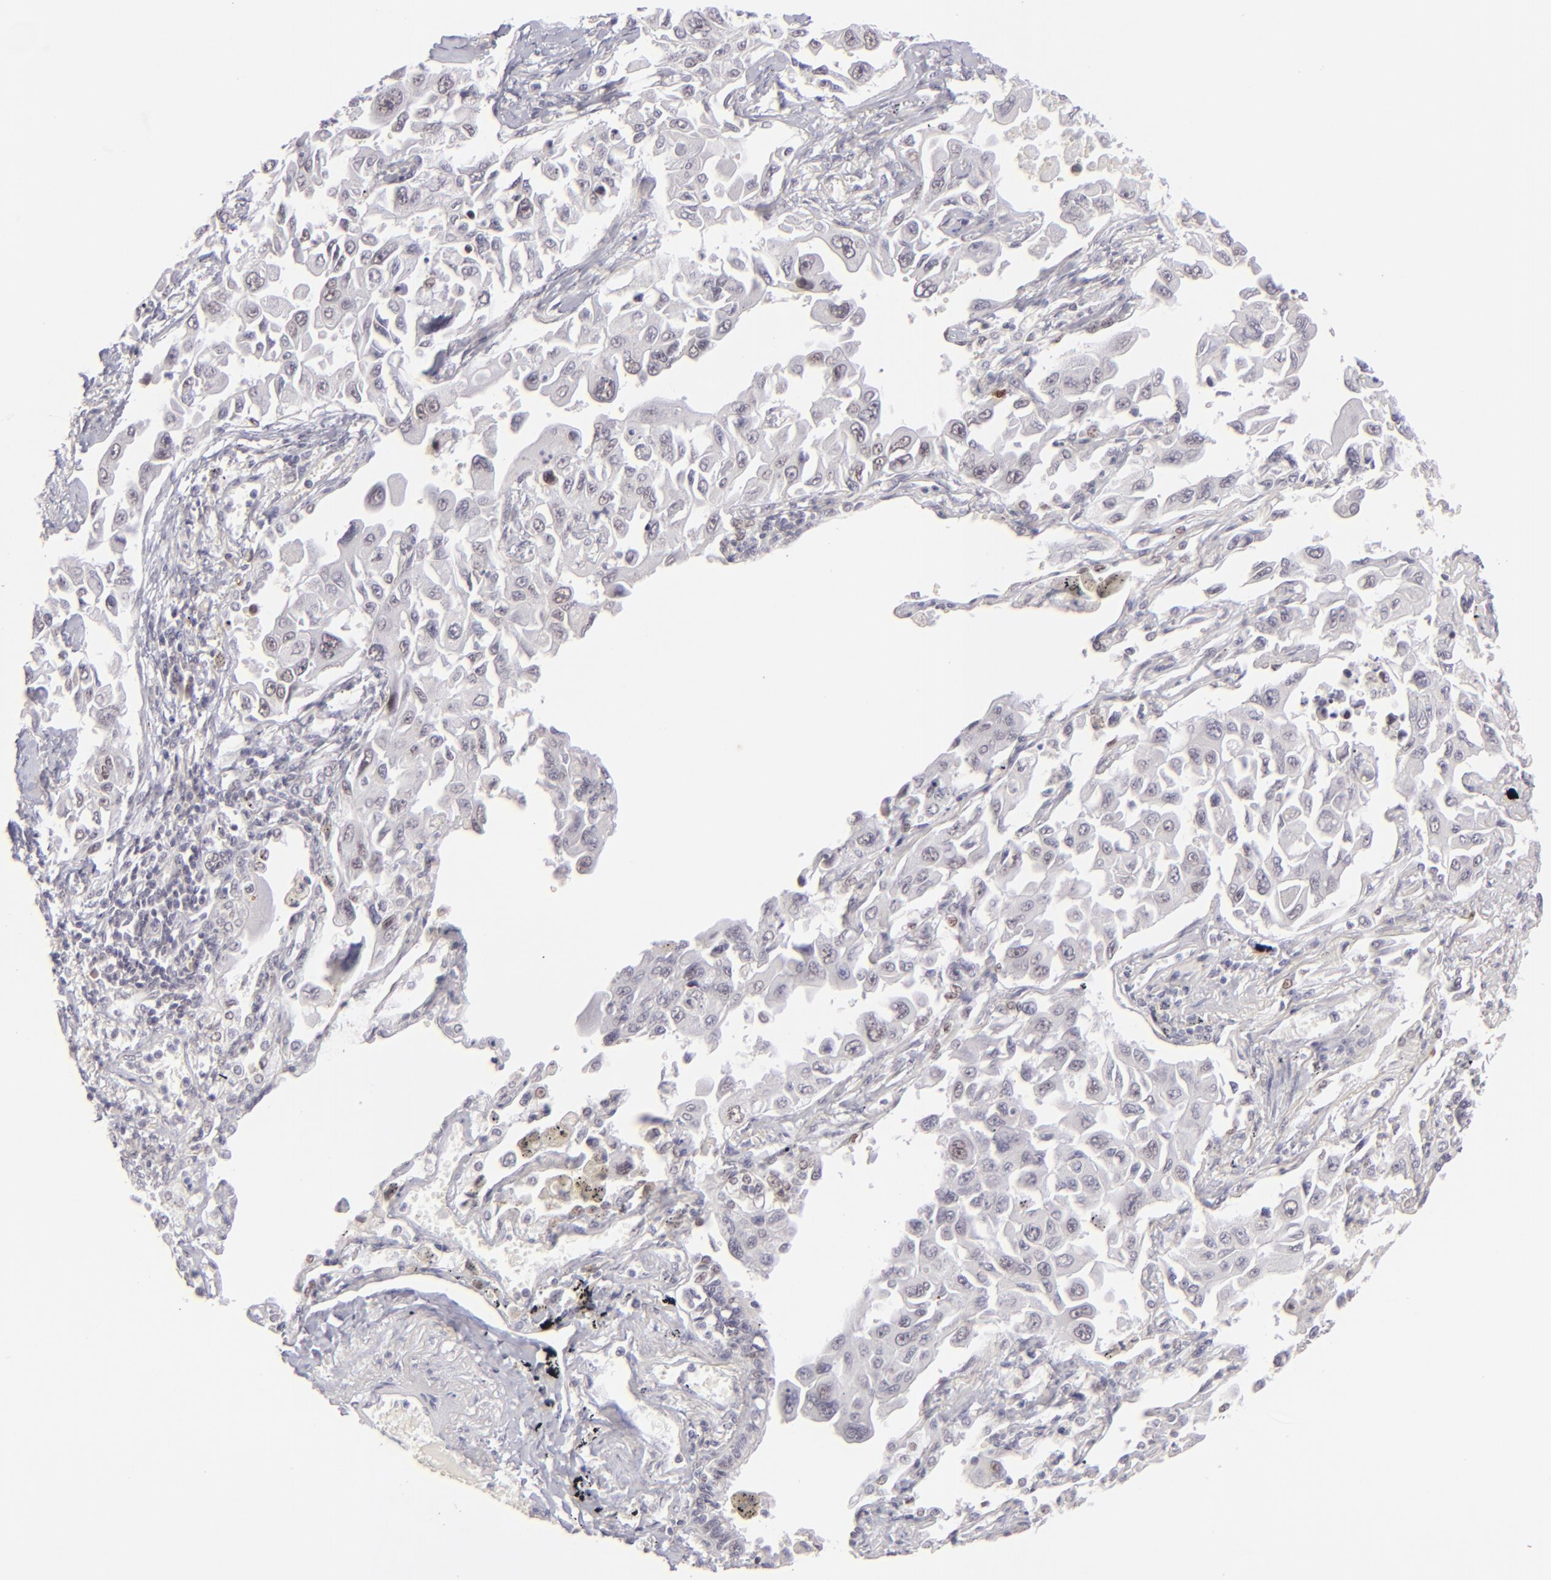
{"staining": {"intensity": "negative", "quantity": "none", "location": "none"}, "tissue": "lung cancer", "cell_type": "Tumor cells", "image_type": "cancer", "snomed": [{"axis": "morphology", "description": "Adenocarcinoma, NOS"}, {"axis": "topography", "description": "Lung"}], "caption": "Immunohistochemistry (IHC) image of lung cancer stained for a protein (brown), which reveals no expression in tumor cells.", "gene": "POU2F1", "patient": {"sex": "male", "age": 64}}